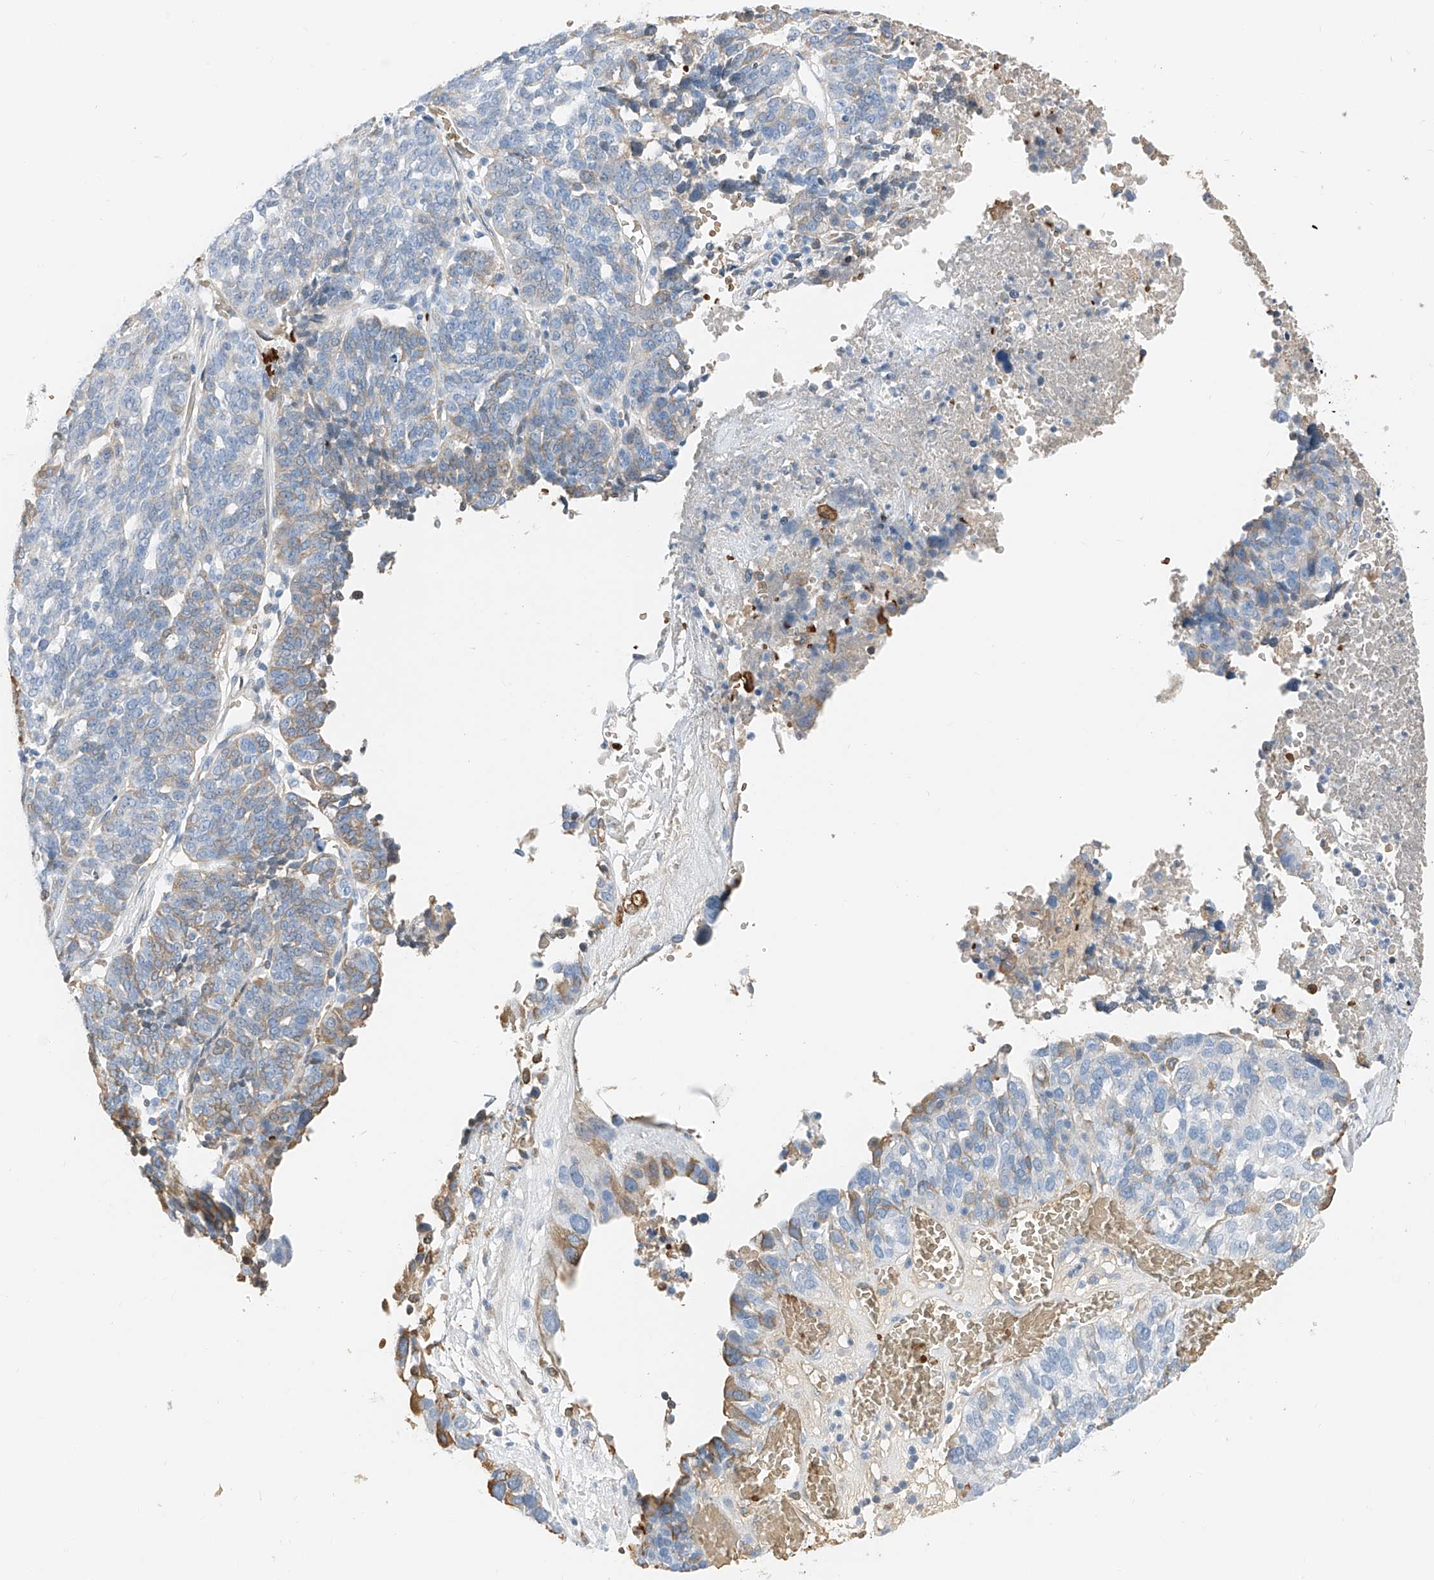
{"staining": {"intensity": "weak", "quantity": "<25%", "location": "cytoplasmic/membranous"}, "tissue": "ovarian cancer", "cell_type": "Tumor cells", "image_type": "cancer", "snomed": [{"axis": "morphology", "description": "Cystadenocarcinoma, serous, NOS"}, {"axis": "topography", "description": "Ovary"}], "caption": "Immunohistochemistry (IHC) of human ovarian serous cystadenocarcinoma displays no staining in tumor cells.", "gene": "PRSS23", "patient": {"sex": "female", "age": 59}}